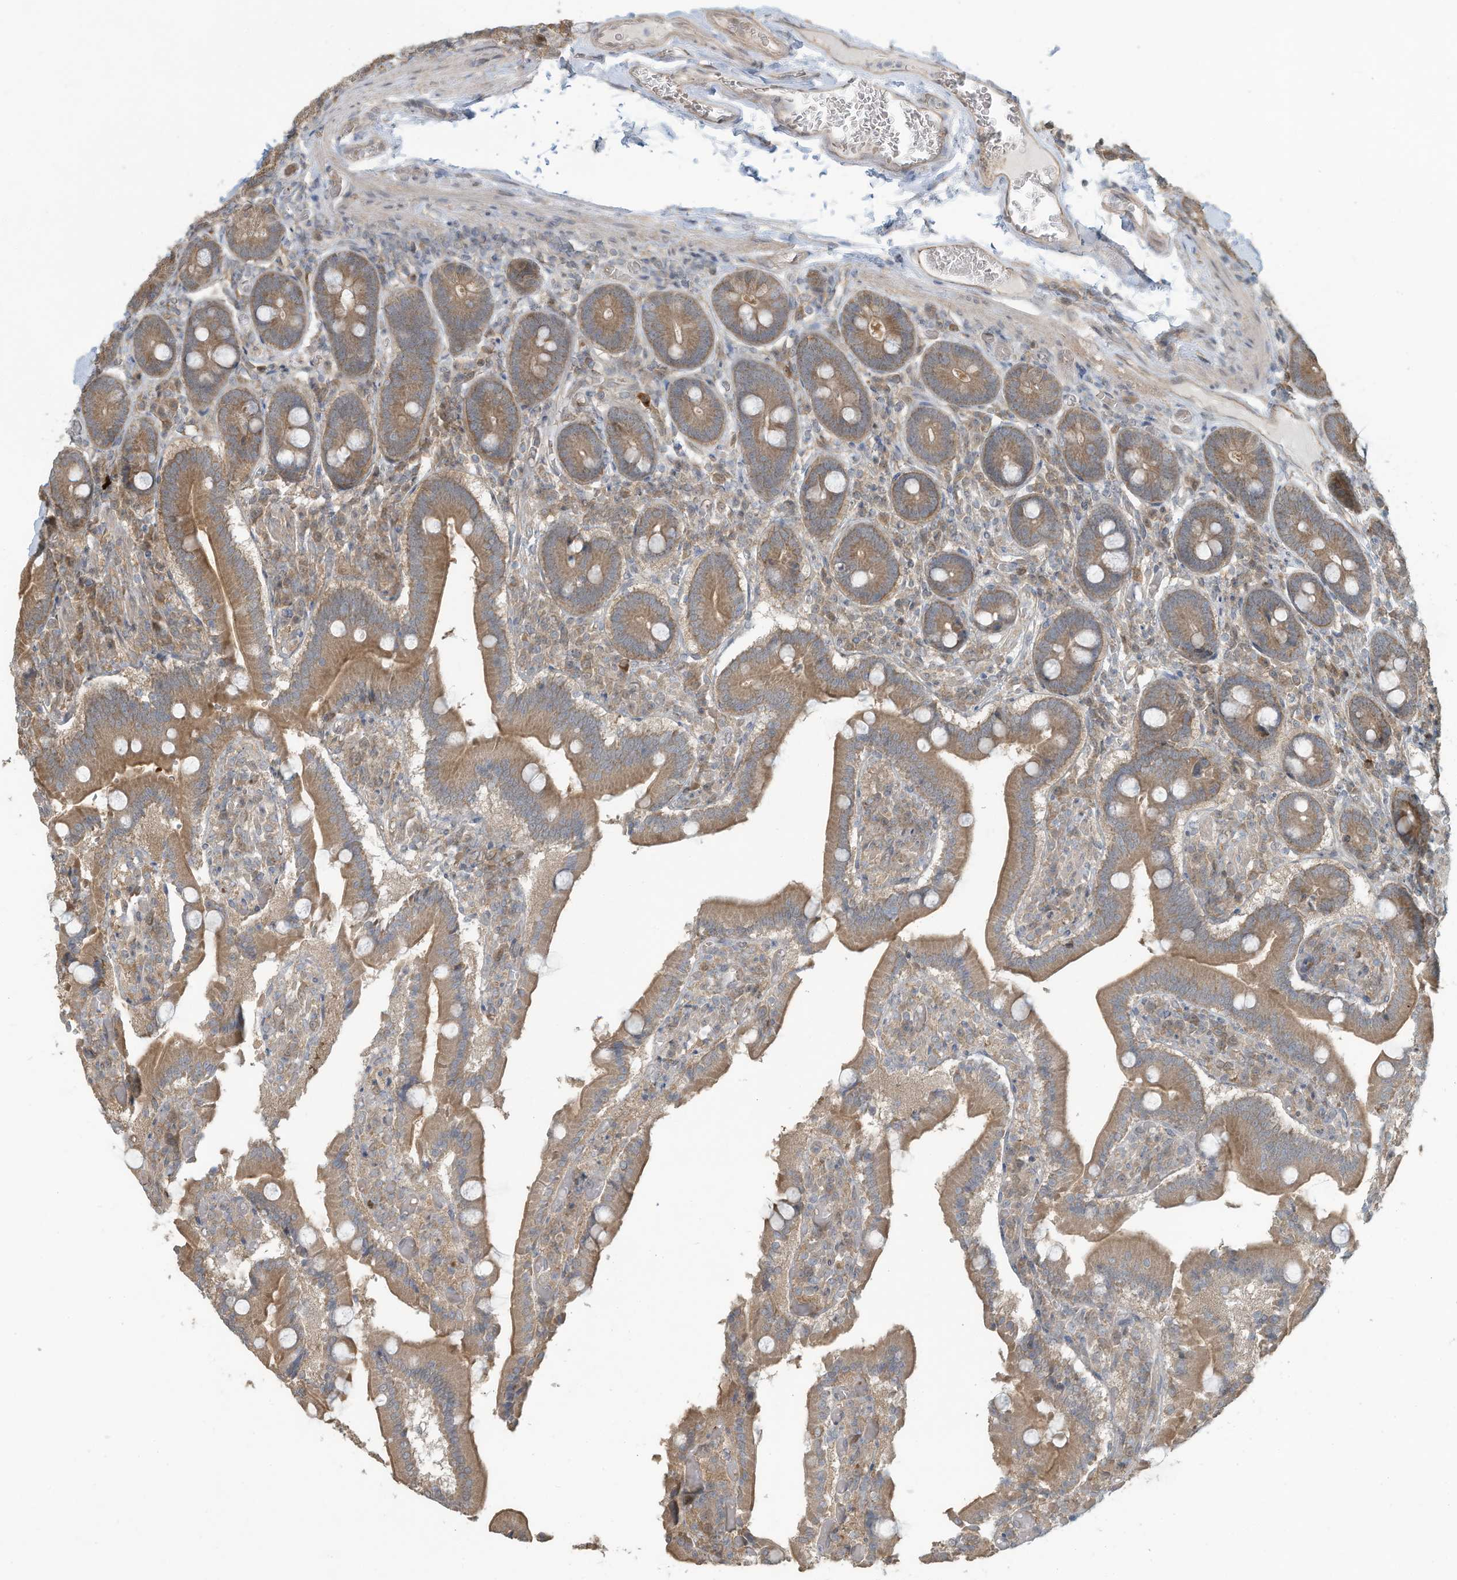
{"staining": {"intensity": "moderate", "quantity": ">75%", "location": "cytoplasmic/membranous"}, "tissue": "duodenum", "cell_type": "Glandular cells", "image_type": "normal", "snomed": [{"axis": "morphology", "description": "Normal tissue, NOS"}, {"axis": "topography", "description": "Duodenum"}], "caption": "Duodenum stained with DAB immunohistochemistry (IHC) exhibits medium levels of moderate cytoplasmic/membranous staining in about >75% of glandular cells.", "gene": "ERI2", "patient": {"sex": "female", "age": 62}}